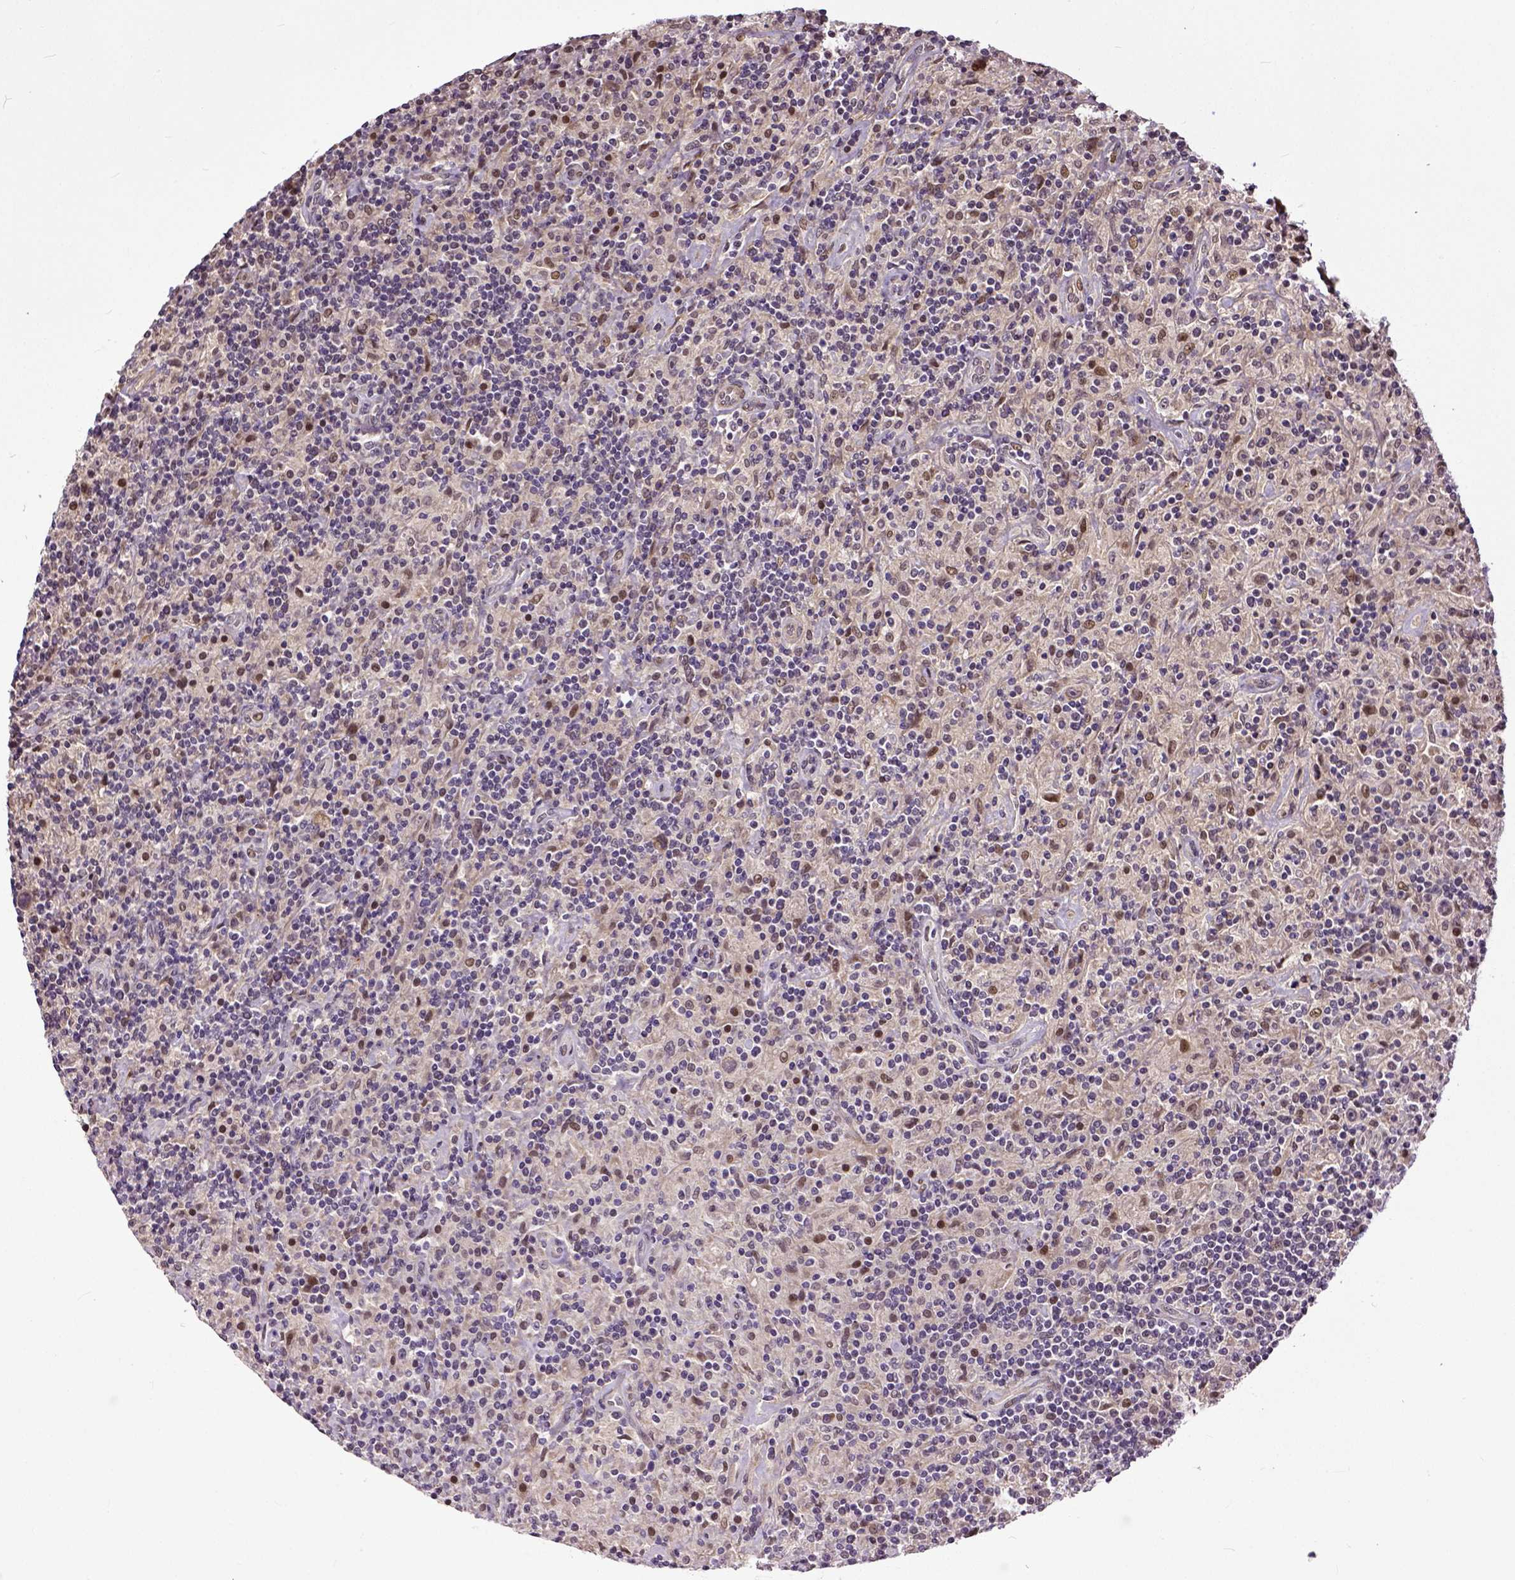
{"staining": {"intensity": "negative", "quantity": "none", "location": "none"}, "tissue": "lymphoma", "cell_type": "Tumor cells", "image_type": "cancer", "snomed": [{"axis": "morphology", "description": "Hodgkin's disease, NOS"}, {"axis": "topography", "description": "Lymph node"}], "caption": "Human lymphoma stained for a protein using immunohistochemistry shows no staining in tumor cells.", "gene": "DICER1", "patient": {"sex": "male", "age": 70}}